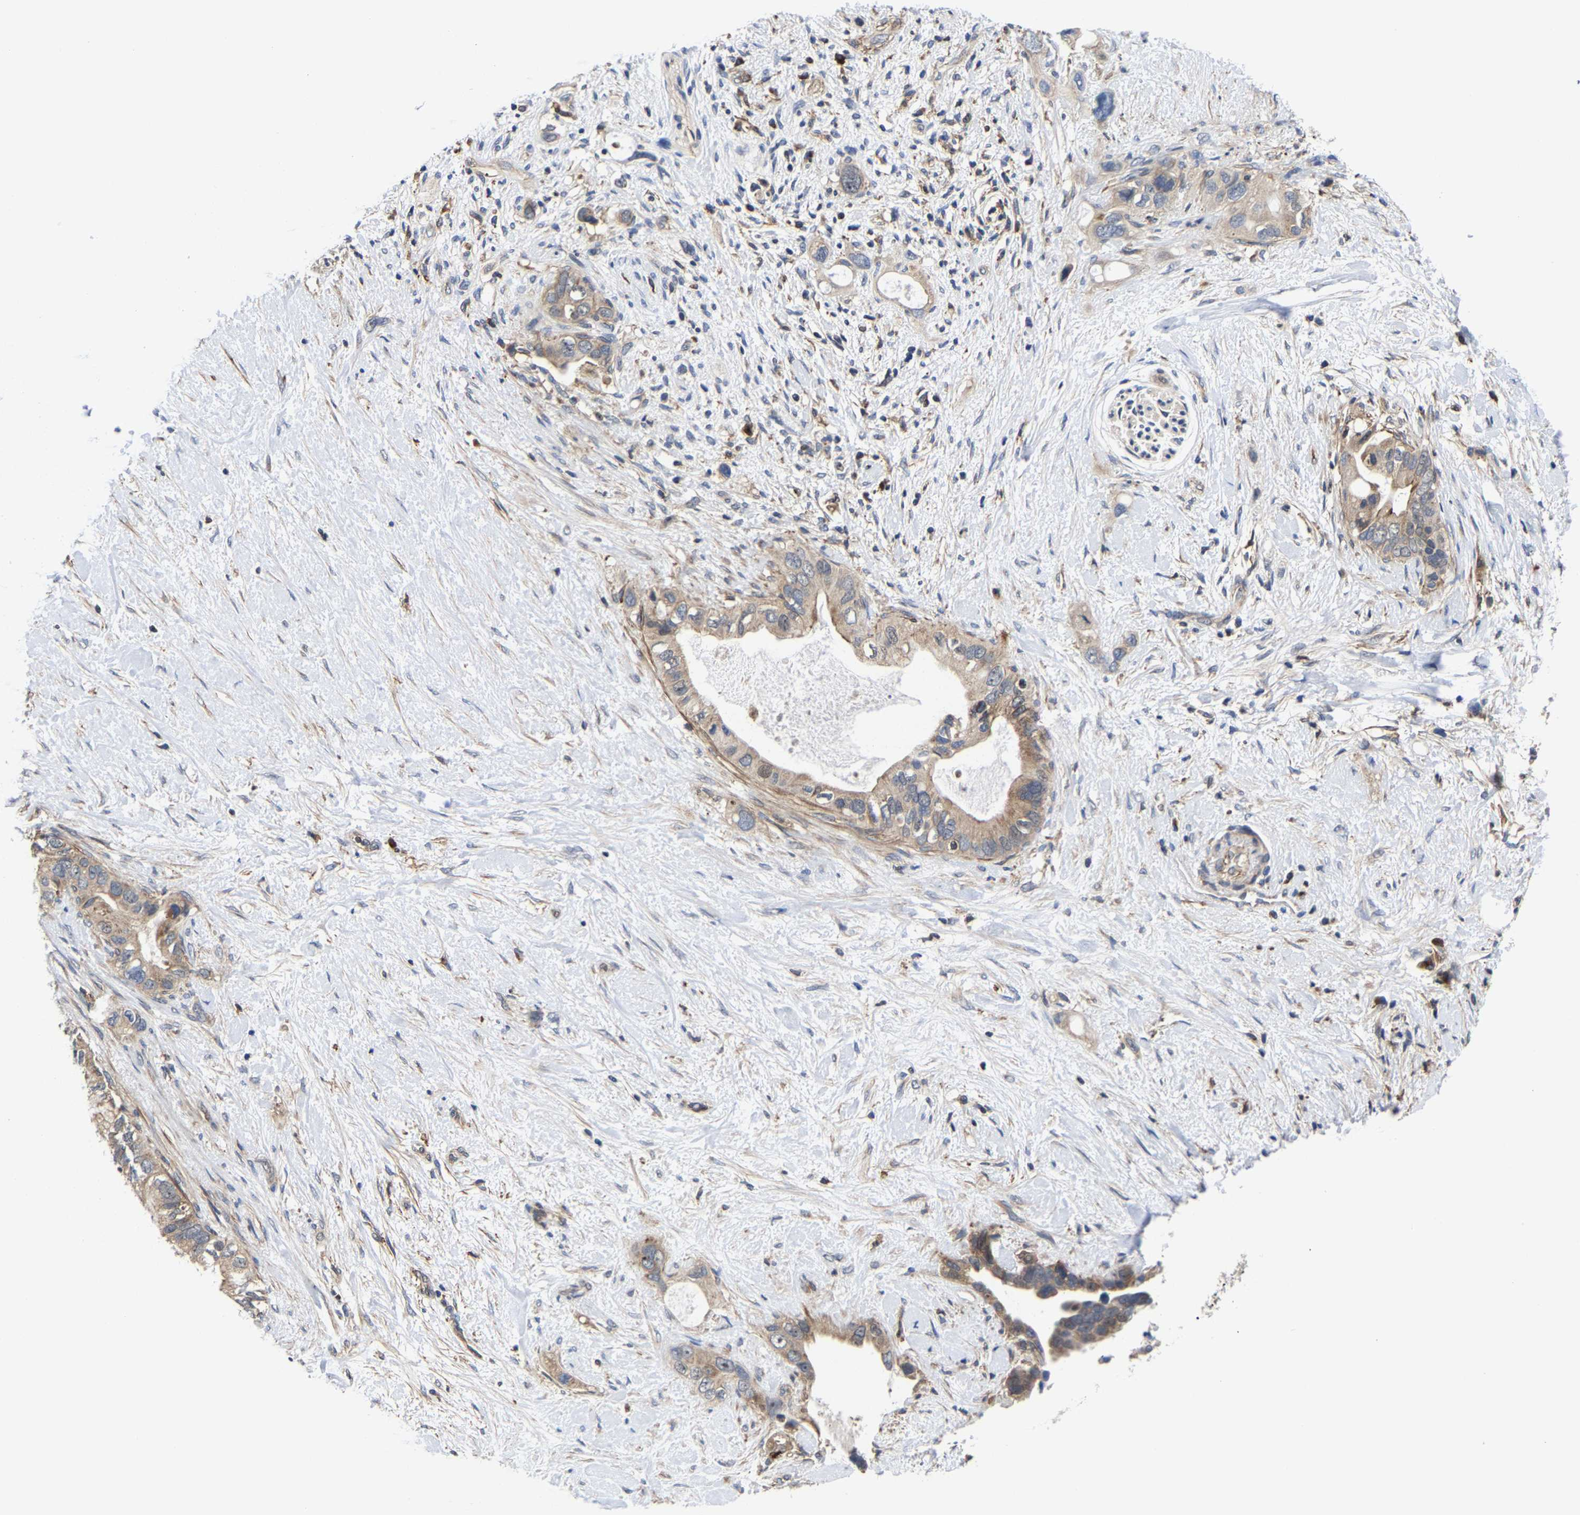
{"staining": {"intensity": "weak", "quantity": ">75%", "location": "cytoplasmic/membranous"}, "tissue": "pancreatic cancer", "cell_type": "Tumor cells", "image_type": "cancer", "snomed": [{"axis": "morphology", "description": "Adenocarcinoma, NOS"}, {"axis": "topography", "description": "Pancreas"}], "caption": "Tumor cells demonstrate low levels of weak cytoplasmic/membranous positivity in approximately >75% of cells in human pancreatic cancer (adenocarcinoma). (DAB IHC with brightfield microscopy, high magnification).", "gene": "PFKFB3", "patient": {"sex": "female", "age": 56}}